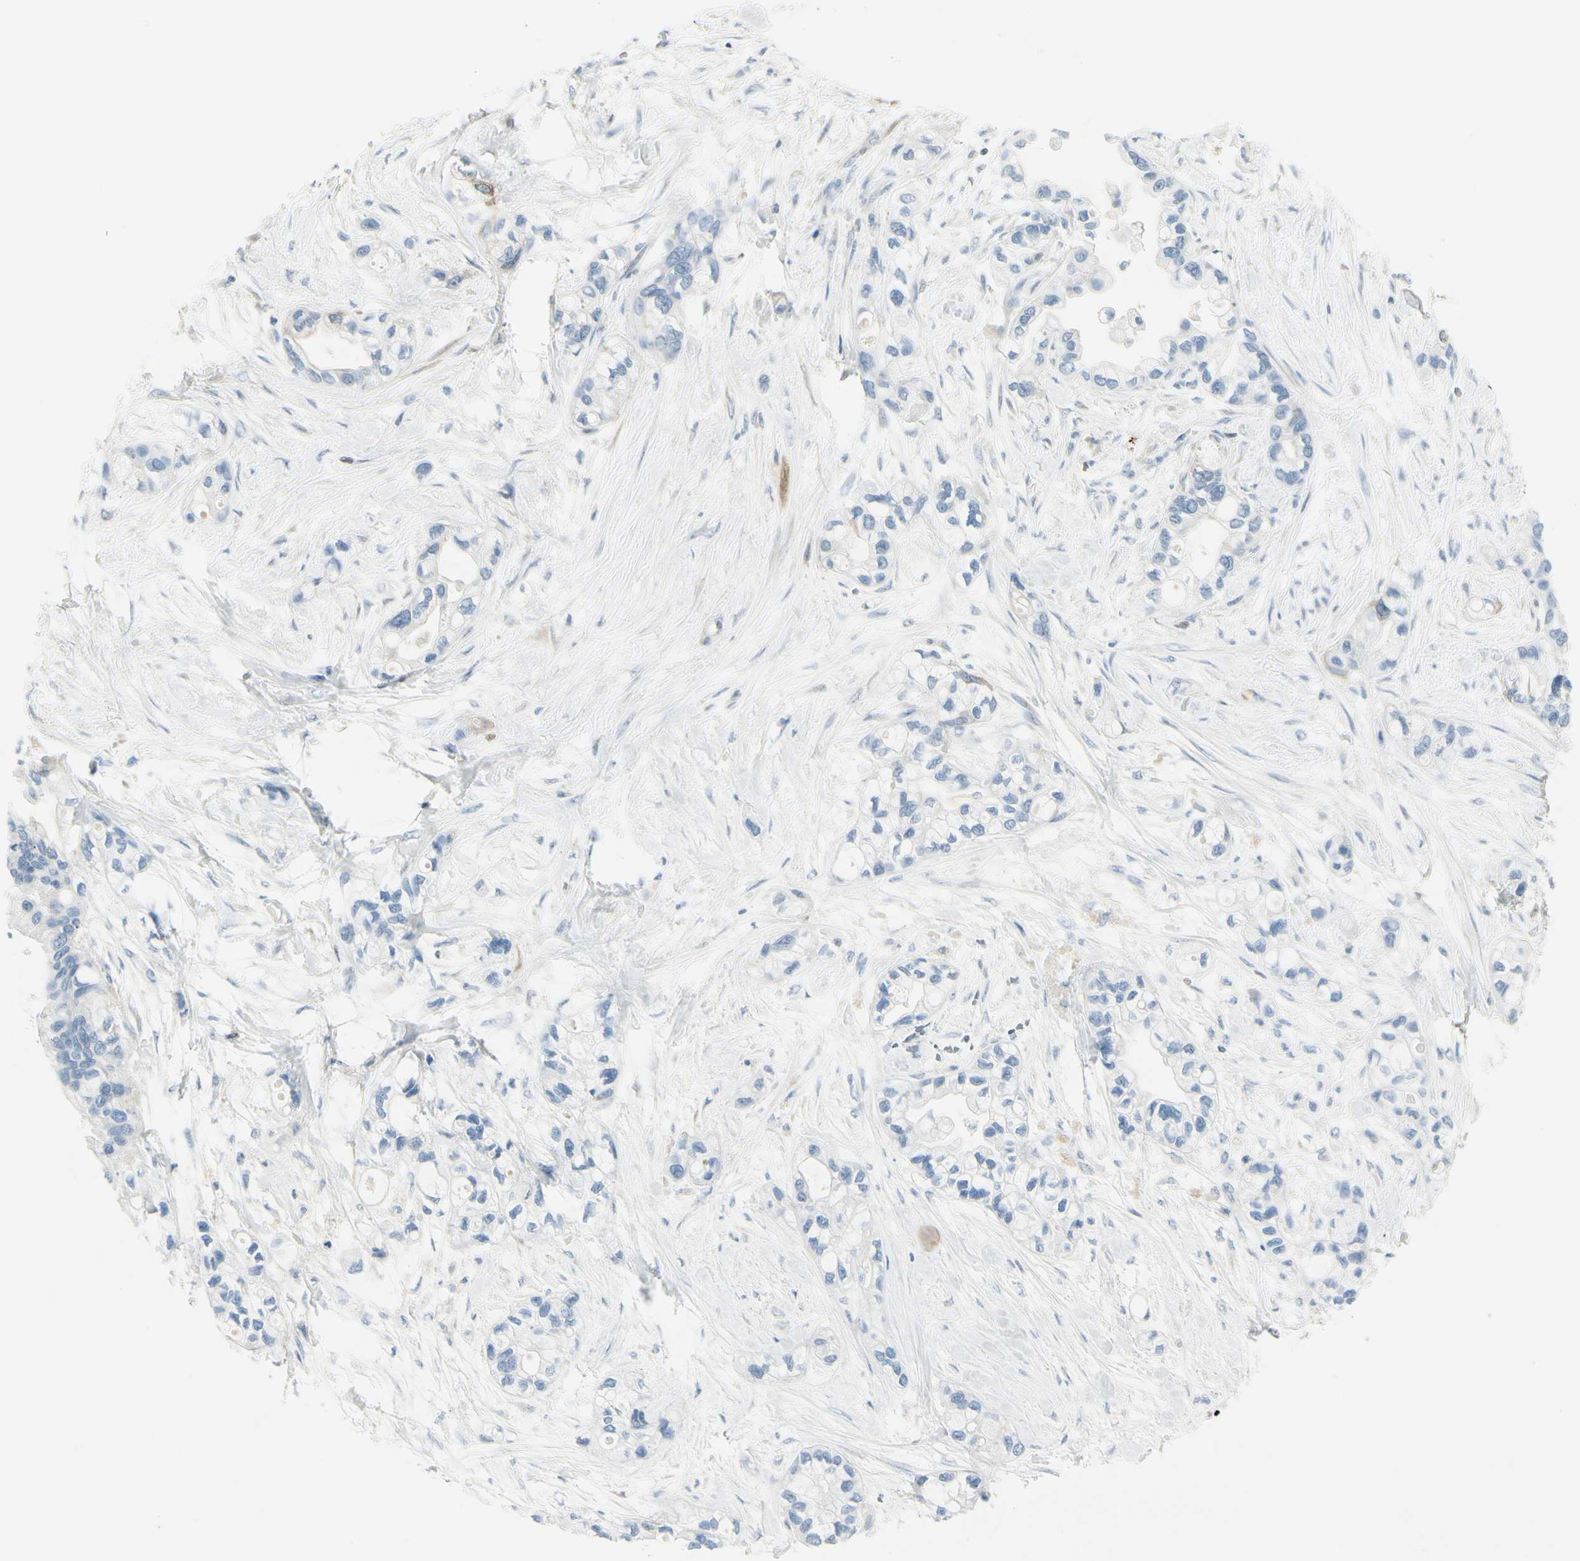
{"staining": {"intensity": "moderate", "quantity": "25%-75%", "location": "cytoplasmic/membranous"}, "tissue": "pancreatic cancer", "cell_type": "Tumor cells", "image_type": "cancer", "snomed": [{"axis": "morphology", "description": "Adenocarcinoma, NOS"}, {"axis": "topography", "description": "Pancreas"}], "caption": "Moderate cytoplasmic/membranous expression is identified in about 25%-75% of tumor cells in pancreatic adenocarcinoma.", "gene": "TRAF1", "patient": {"sex": "female", "age": 77}}